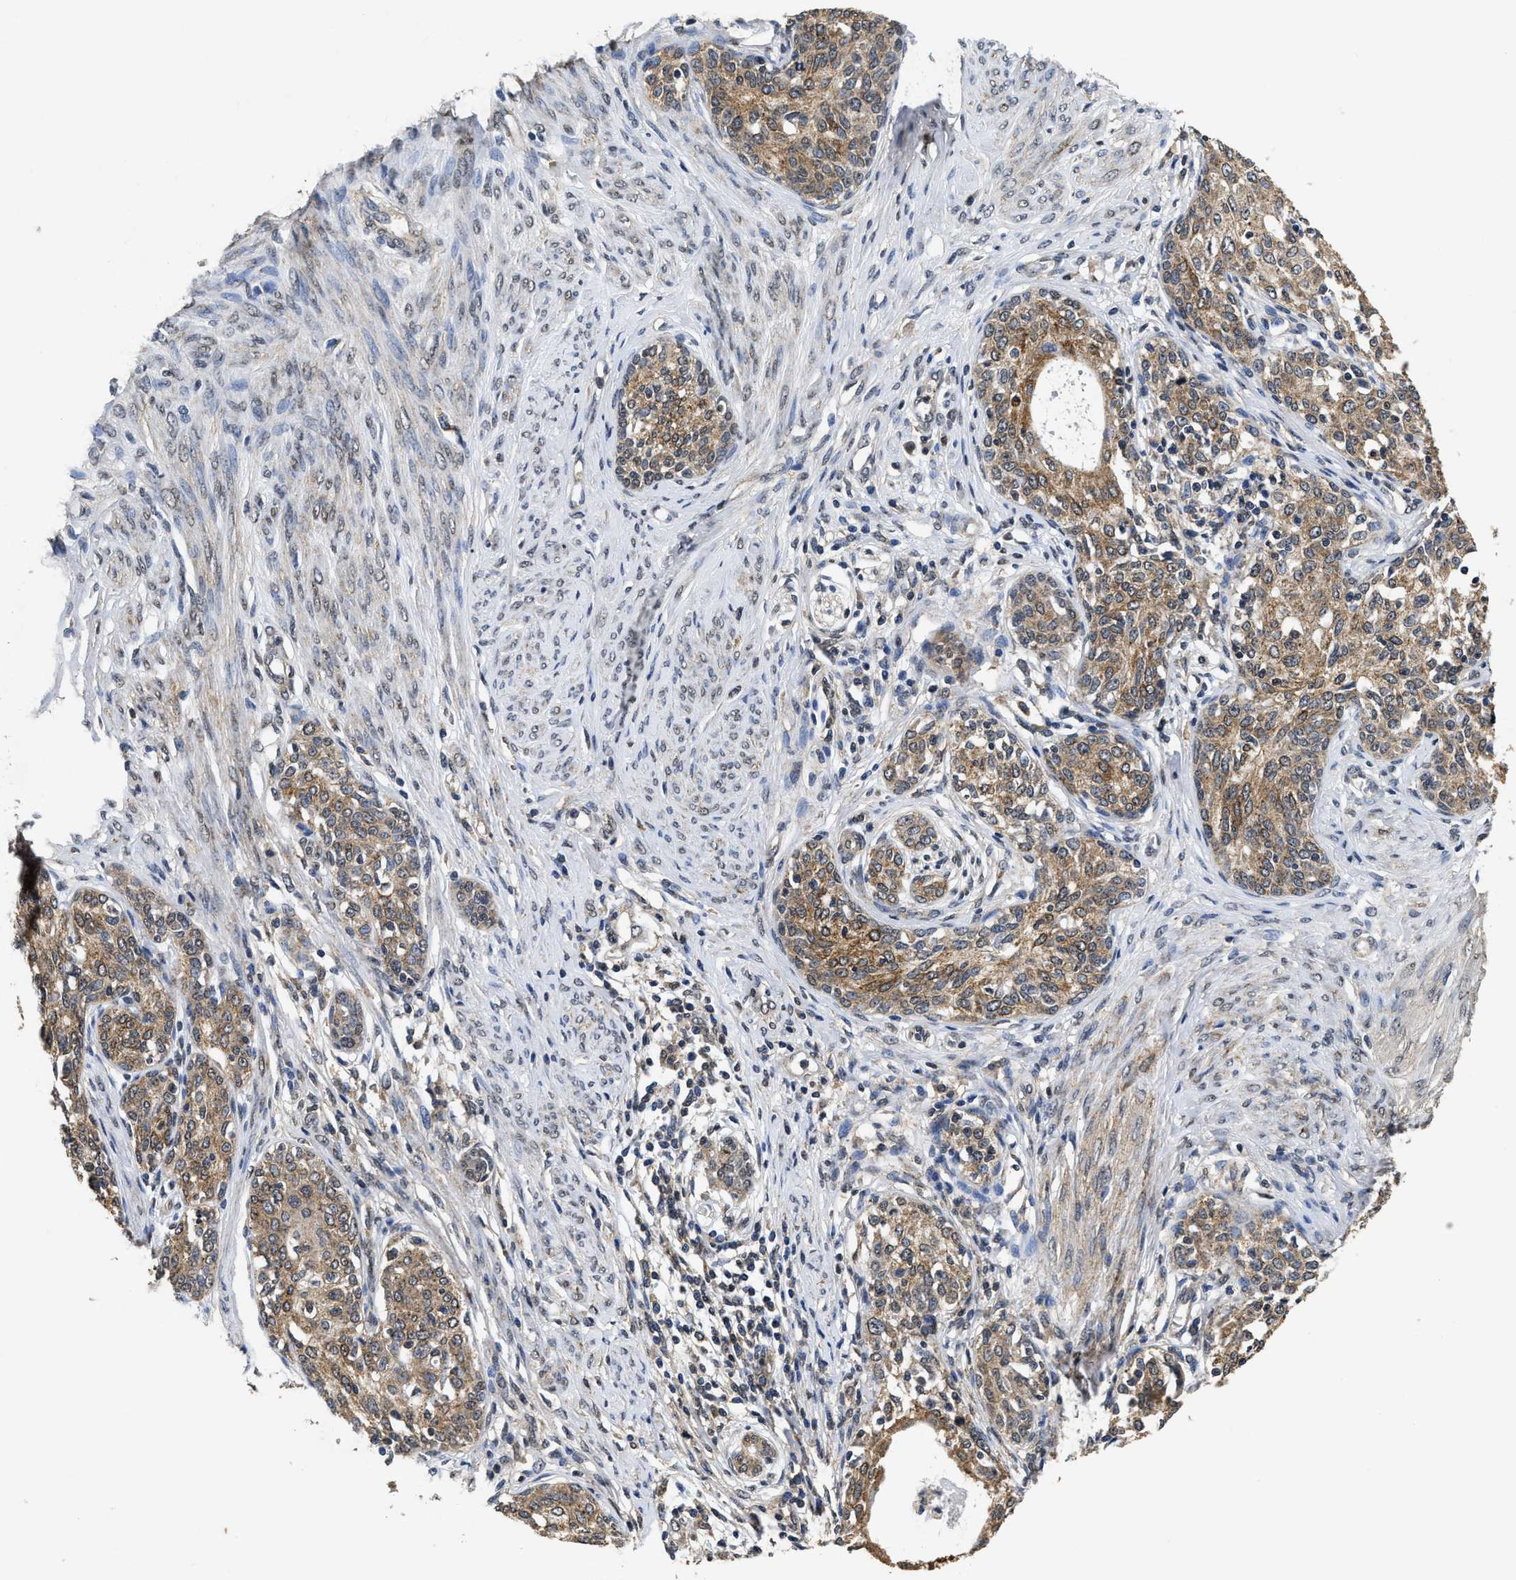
{"staining": {"intensity": "moderate", "quantity": ">75%", "location": "cytoplasmic/membranous"}, "tissue": "cervical cancer", "cell_type": "Tumor cells", "image_type": "cancer", "snomed": [{"axis": "morphology", "description": "Squamous cell carcinoma, NOS"}, {"axis": "morphology", "description": "Adenocarcinoma, NOS"}, {"axis": "topography", "description": "Cervix"}], "caption": "Immunohistochemistry (DAB (3,3'-diaminobenzidine)) staining of human cervical adenocarcinoma demonstrates moderate cytoplasmic/membranous protein staining in approximately >75% of tumor cells. Immunohistochemistry stains the protein in brown and the nuclei are stained blue.", "gene": "CTNNA1", "patient": {"sex": "female", "age": 52}}